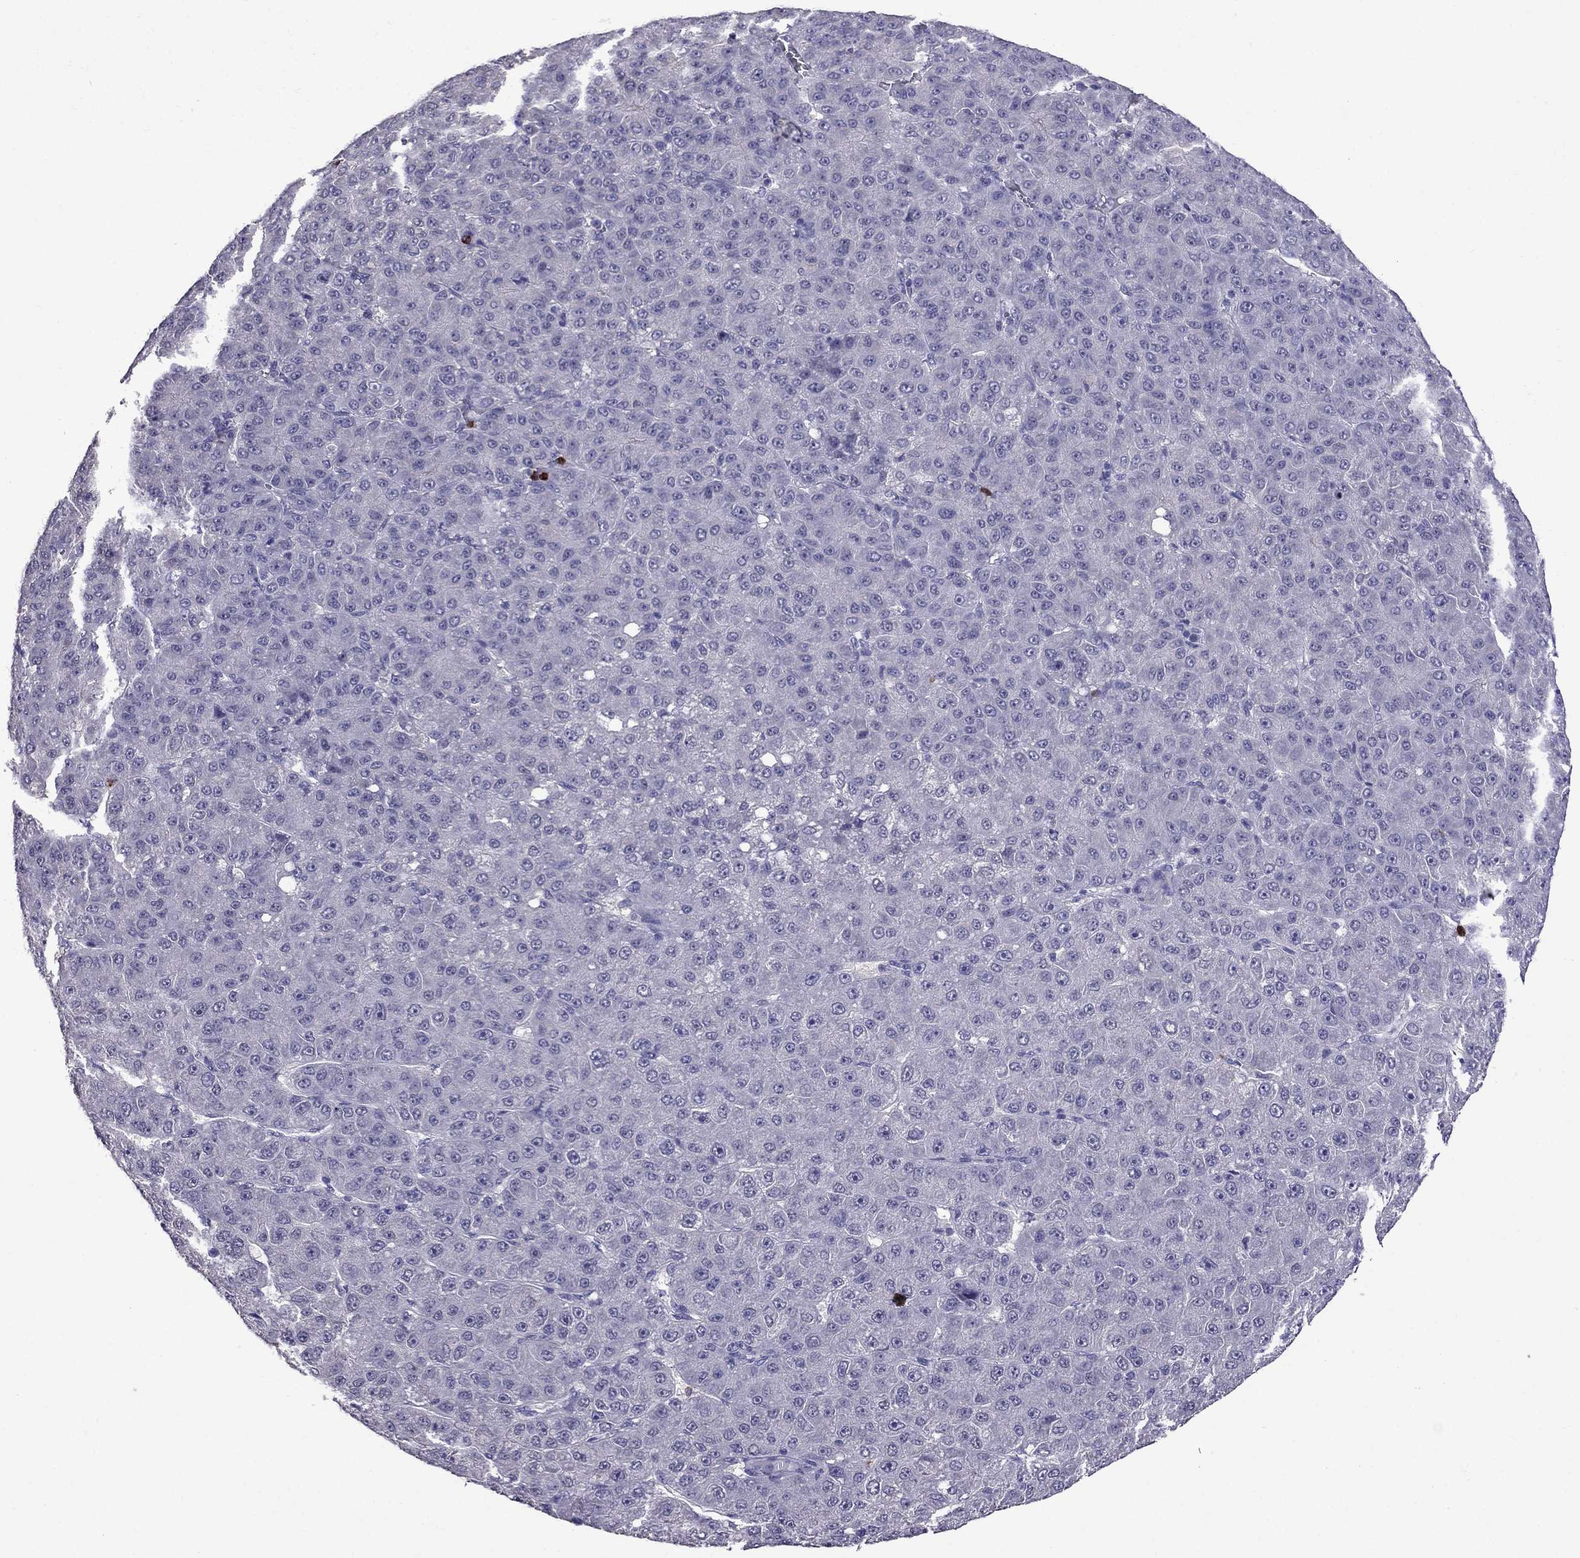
{"staining": {"intensity": "negative", "quantity": "none", "location": "none"}, "tissue": "liver cancer", "cell_type": "Tumor cells", "image_type": "cancer", "snomed": [{"axis": "morphology", "description": "Carcinoma, Hepatocellular, NOS"}, {"axis": "topography", "description": "Liver"}], "caption": "Tumor cells are negative for protein expression in human hepatocellular carcinoma (liver).", "gene": "OLFM4", "patient": {"sex": "male", "age": 67}}